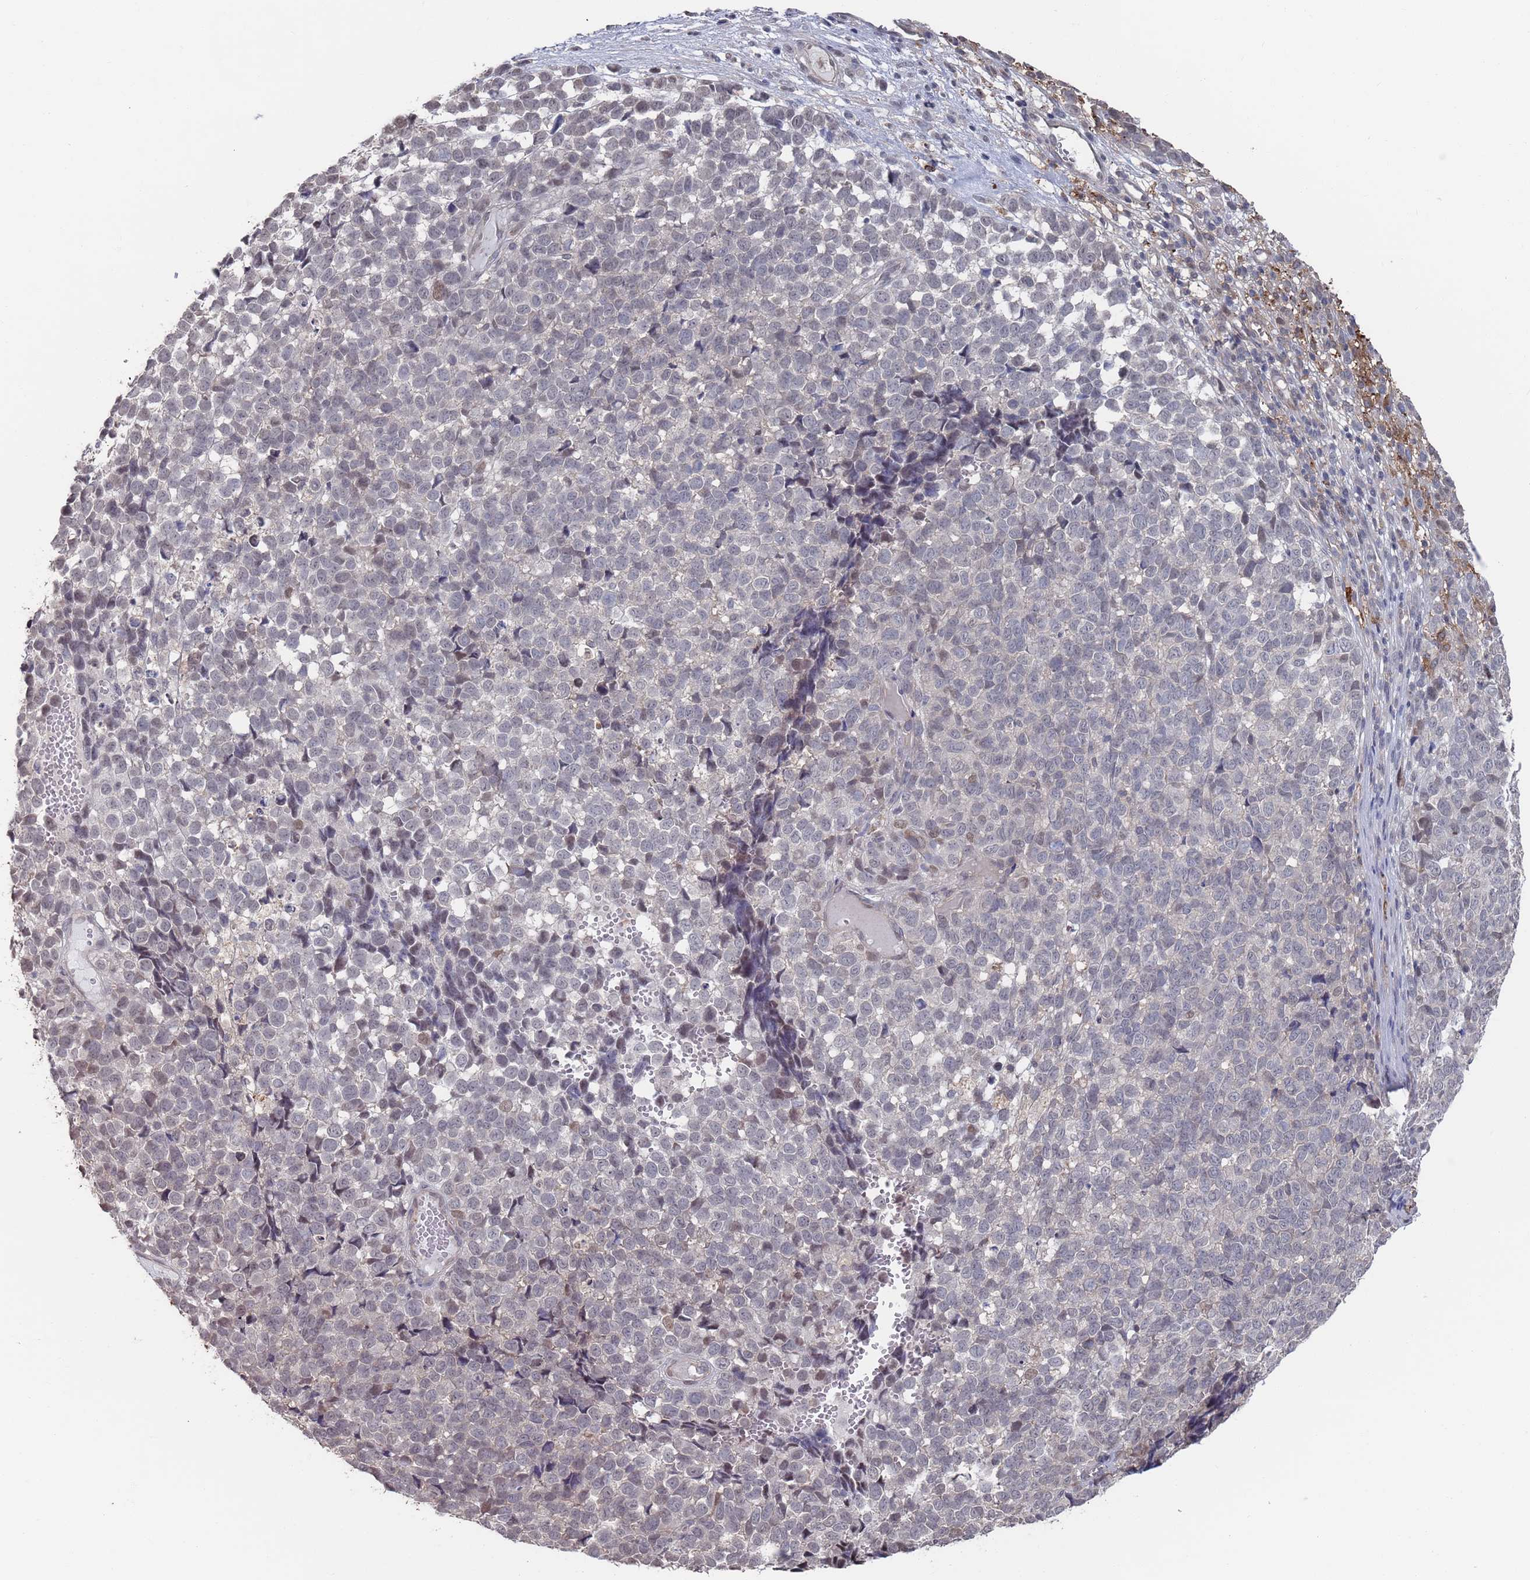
{"staining": {"intensity": "negative", "quantity": "none", "location": "none"}, "tissue": "melanoma", "cell_type": "Tumor cells", "image_type": "cancer", "snomed": [{"axis": "morphology", "description": "Malignant melanoma, NOS"}, {"axis": "topography", "description": "Nose, NOS"}], "caption": "Melanoma stained for a protein using immunohistochemistry (IHC) reveals no expression tumor cells.", "gene": "DGKD", "patient": {"sex": "female", "age": 48}}